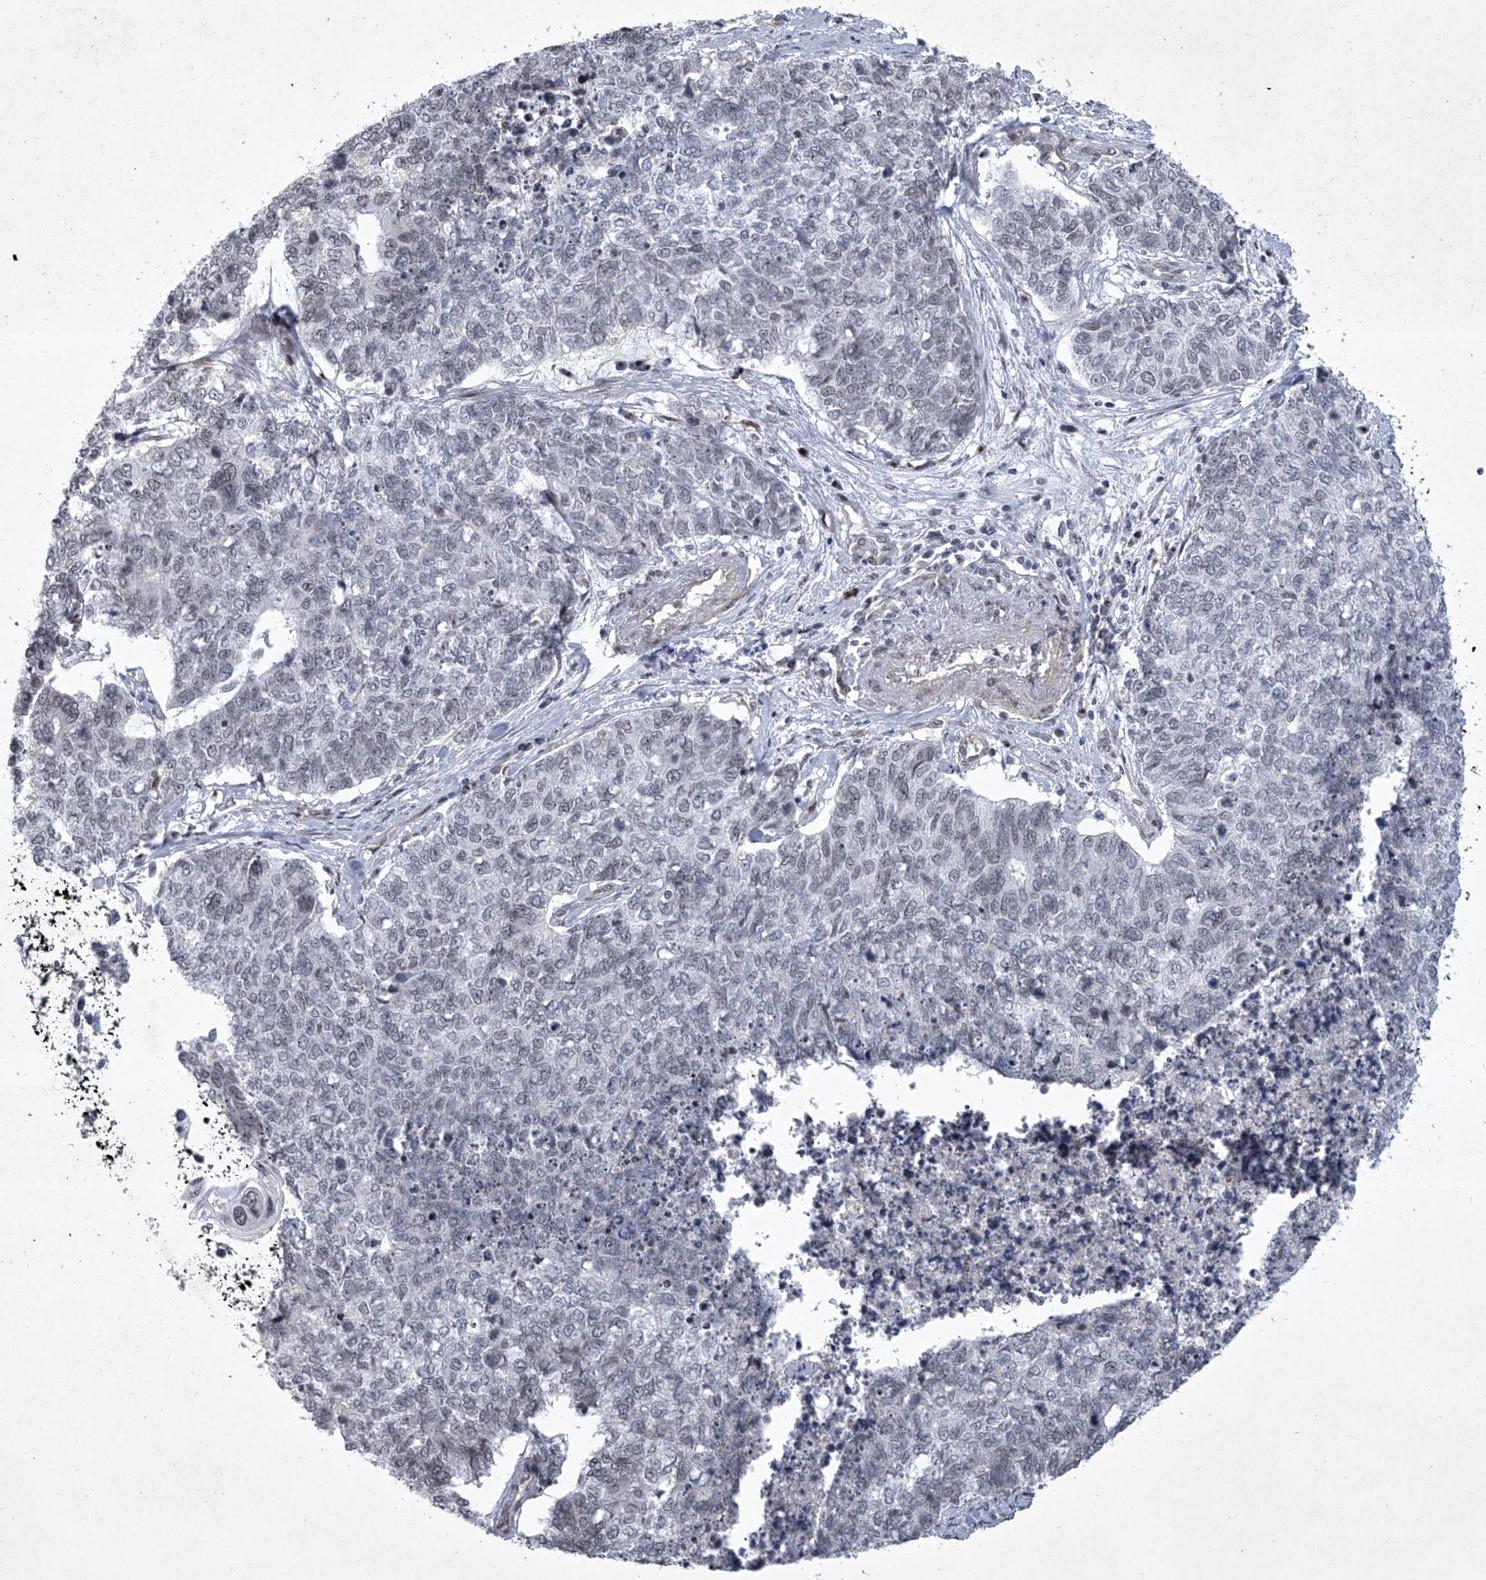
{"staining": {"intensity": "negative", "quantity": "none", "location": "none"}, "tissue": "cervical cancer", "cell_type": "Tumor cells", "image_type": "cancer", "snomed": [{"axis": "morphology", "description": "Squamous cell carcinoma, NOS"}, {"axis": "topography", "description": "Cervix"}], "caption": "This is an immunohistochemistry histopathology image of cervical cancer (squamous cell carcinoma). There is no staining in tumor cells.", "gene": "MLLT1", "patient": {"sex": "female", "age": 63}}